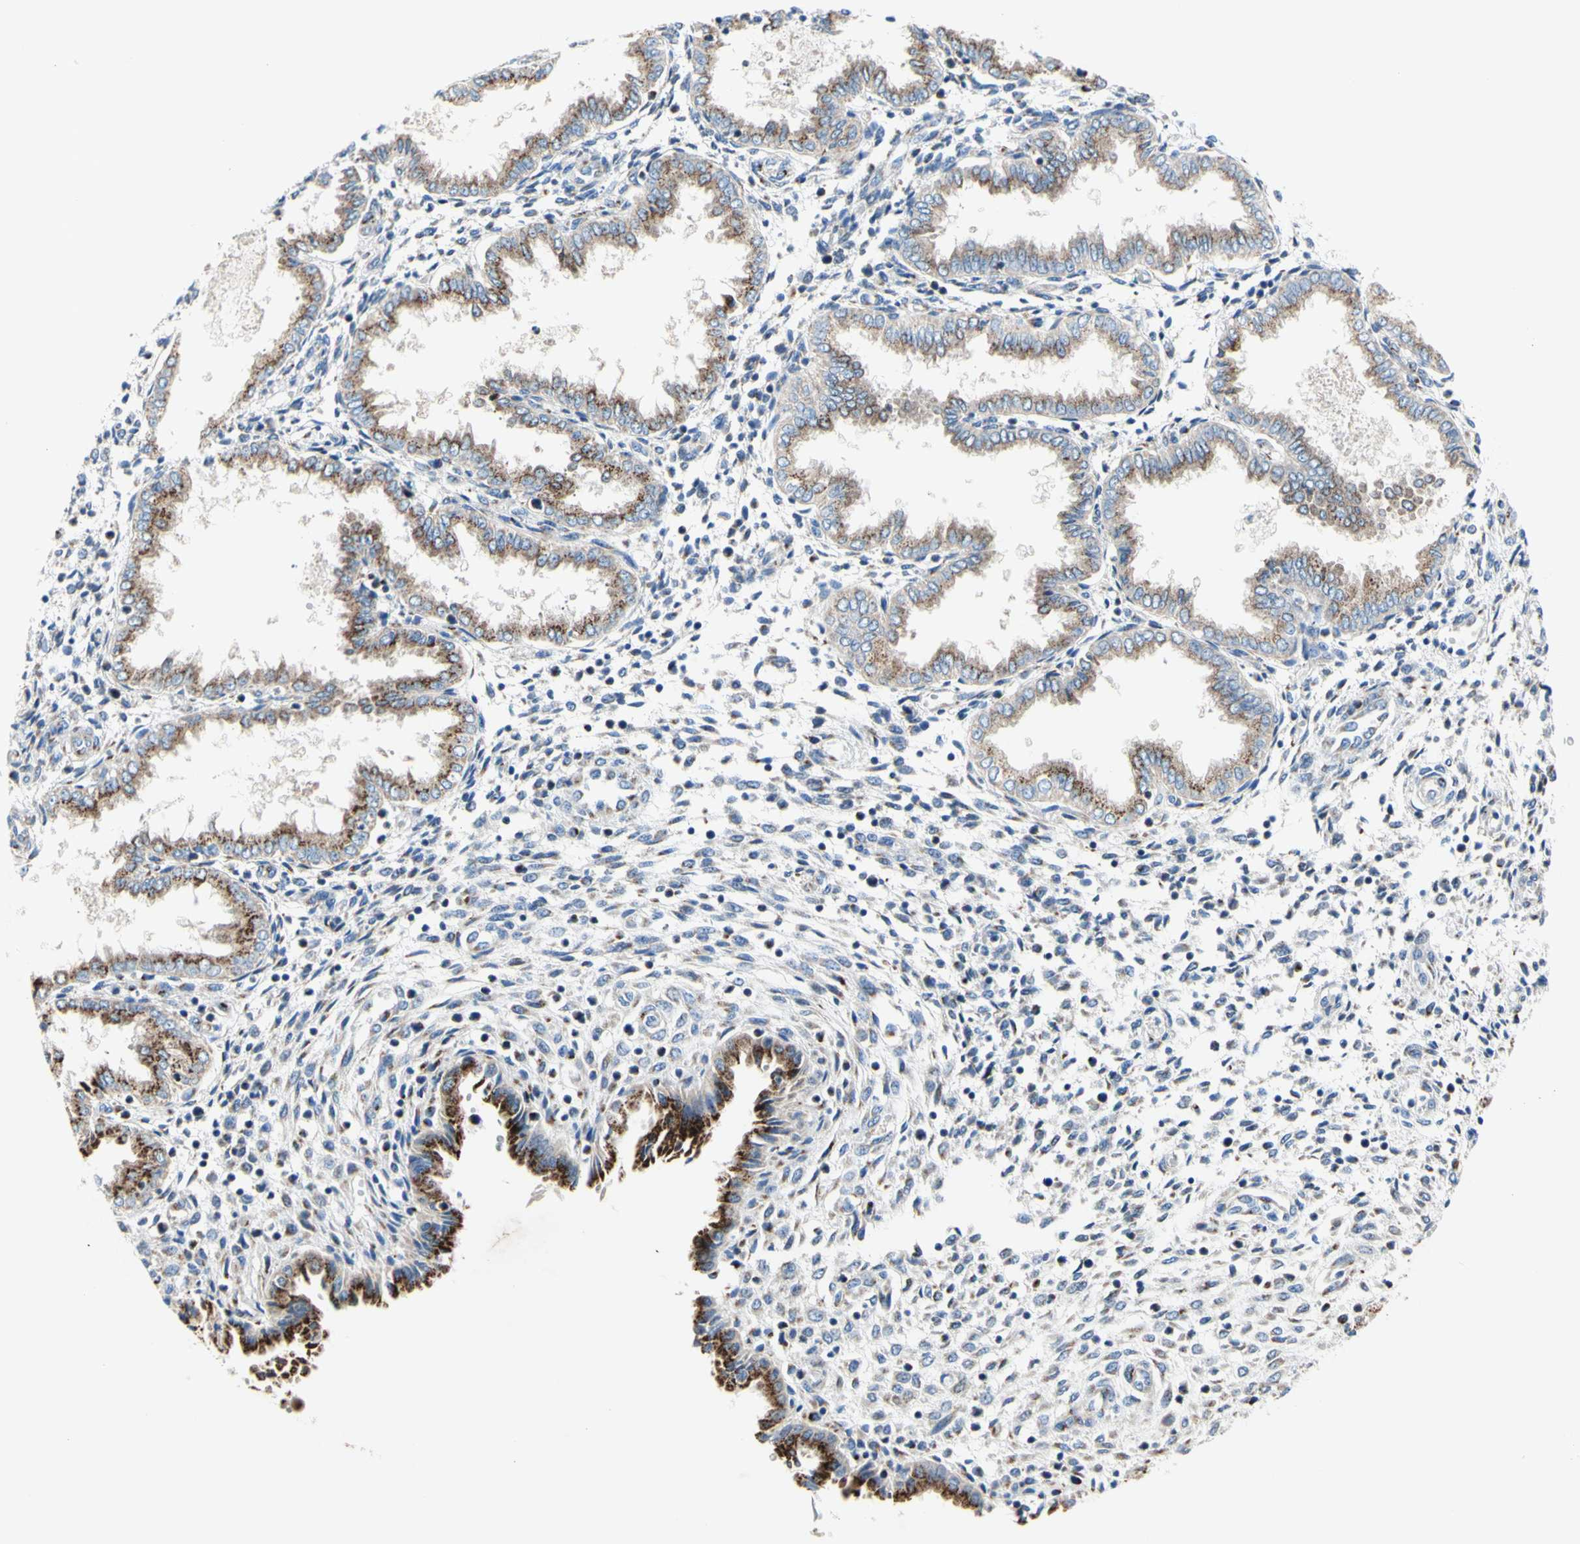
{"staining": {"intensity": "moderate", "quantity": "<25%", "location": "cytoplasmic/membranous"}, "tissue": "endometrium", "cell_type": "Cells in endometrial stroma", "image_type": "normal", "snomed": [{"axis": "morphology", "description": "Normal tissue, NOS"}, {"axis": "topography", "description": "Endometrium"}], "caption": "Endometrium stained with DAB IHC exhibits low levels of moderate cytoplasmic/membranous staining in approximately <25% of cells in endometrial stroma.", "gene": "GALNT2", "patient": {"sex": "female", "age": 33}}